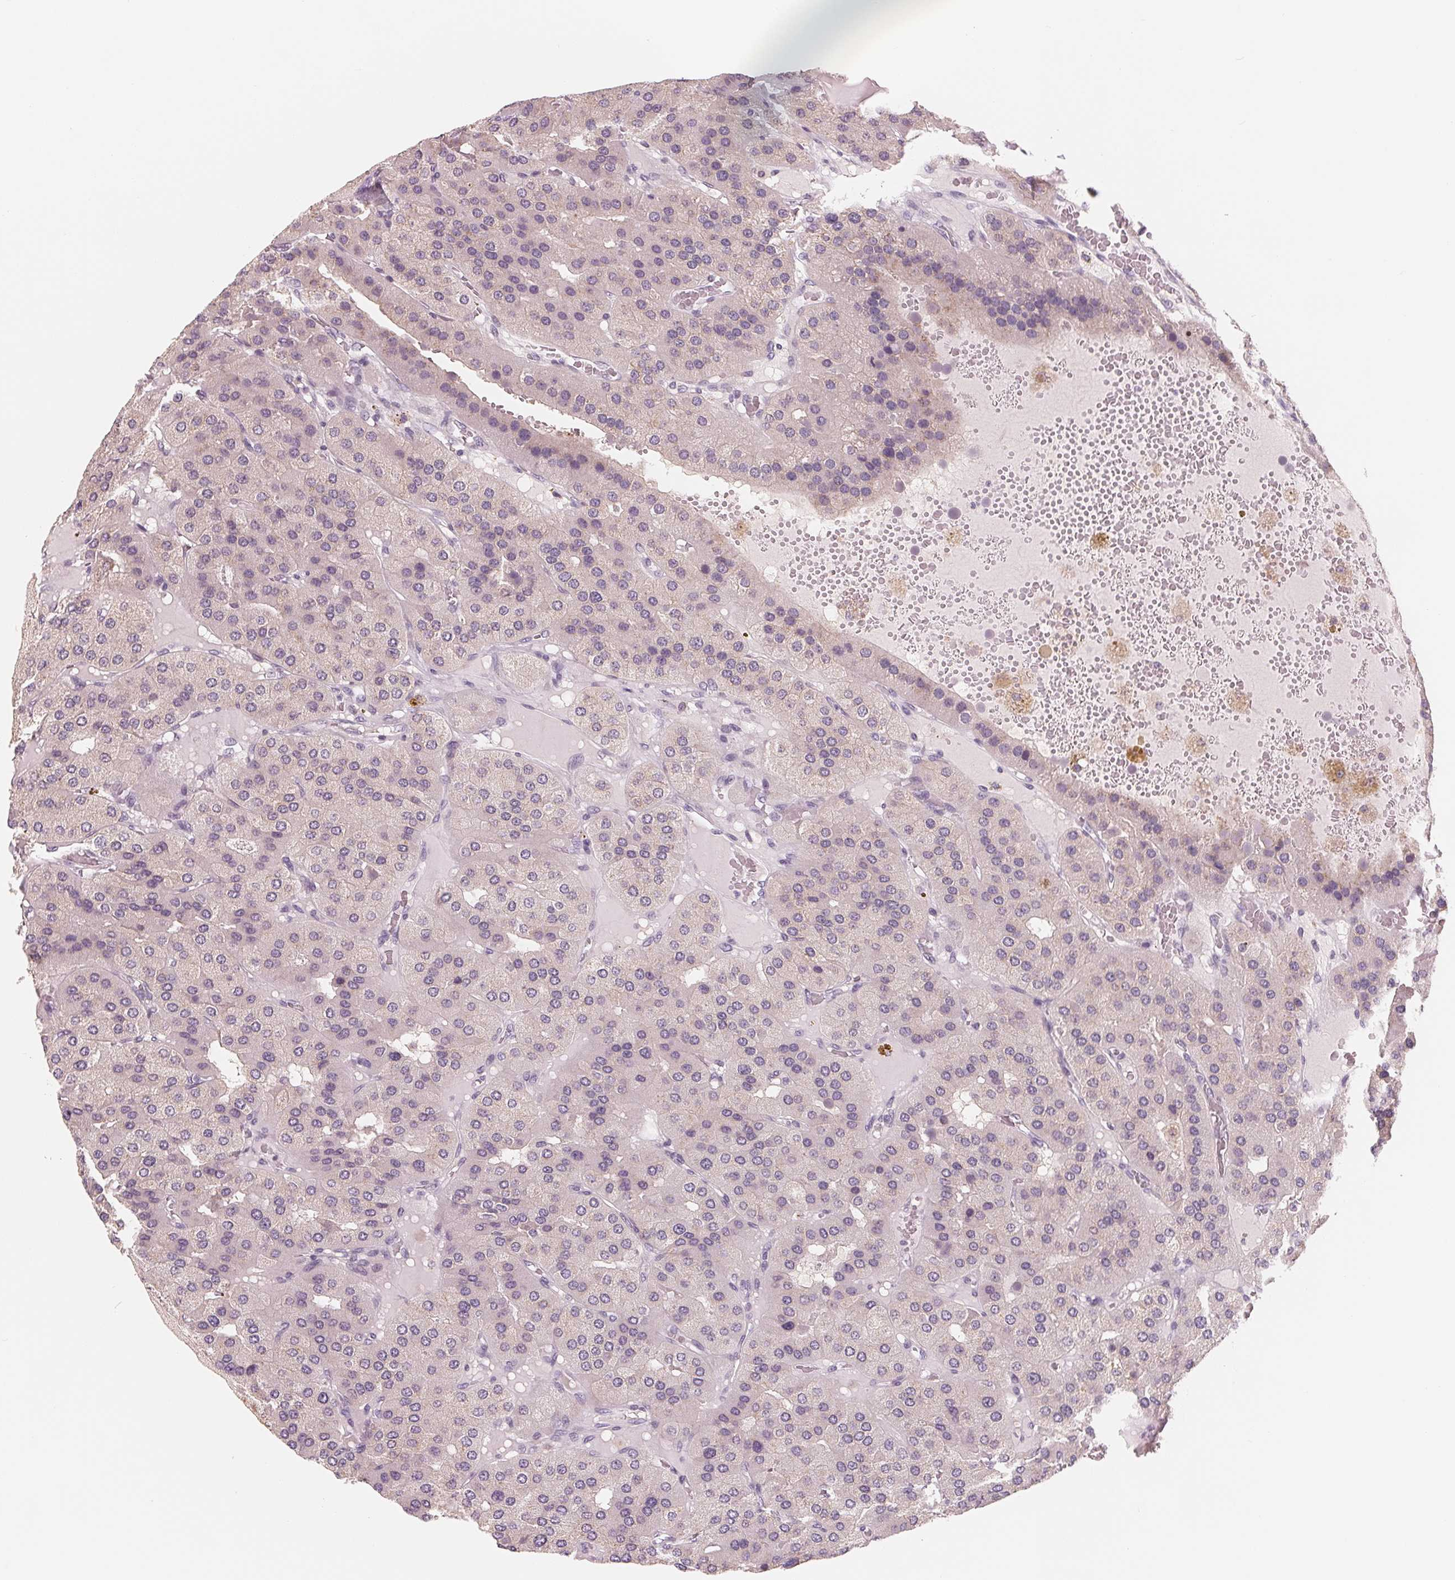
{"staining": {"intensity": "negative", "quantity": "none", "location": "none"}, "tissue": "parathyroid gland", "cell_type": "Glandular cells", "image_type": "normal", "snomed": [{"axis": "morphology", "description": "Normal tissue, NOS"}, {"axis": "morphology", "description": "Adenoma, NOS"}, {"axis": "topography", "description": "Parathyroid gland"}], "caption": "Immunohistochemical staining of benign parathyroid gland shows no significant staining in glandular cells.", "gene": "IL9R", "patient": {"sex": "female", "age": 86}}